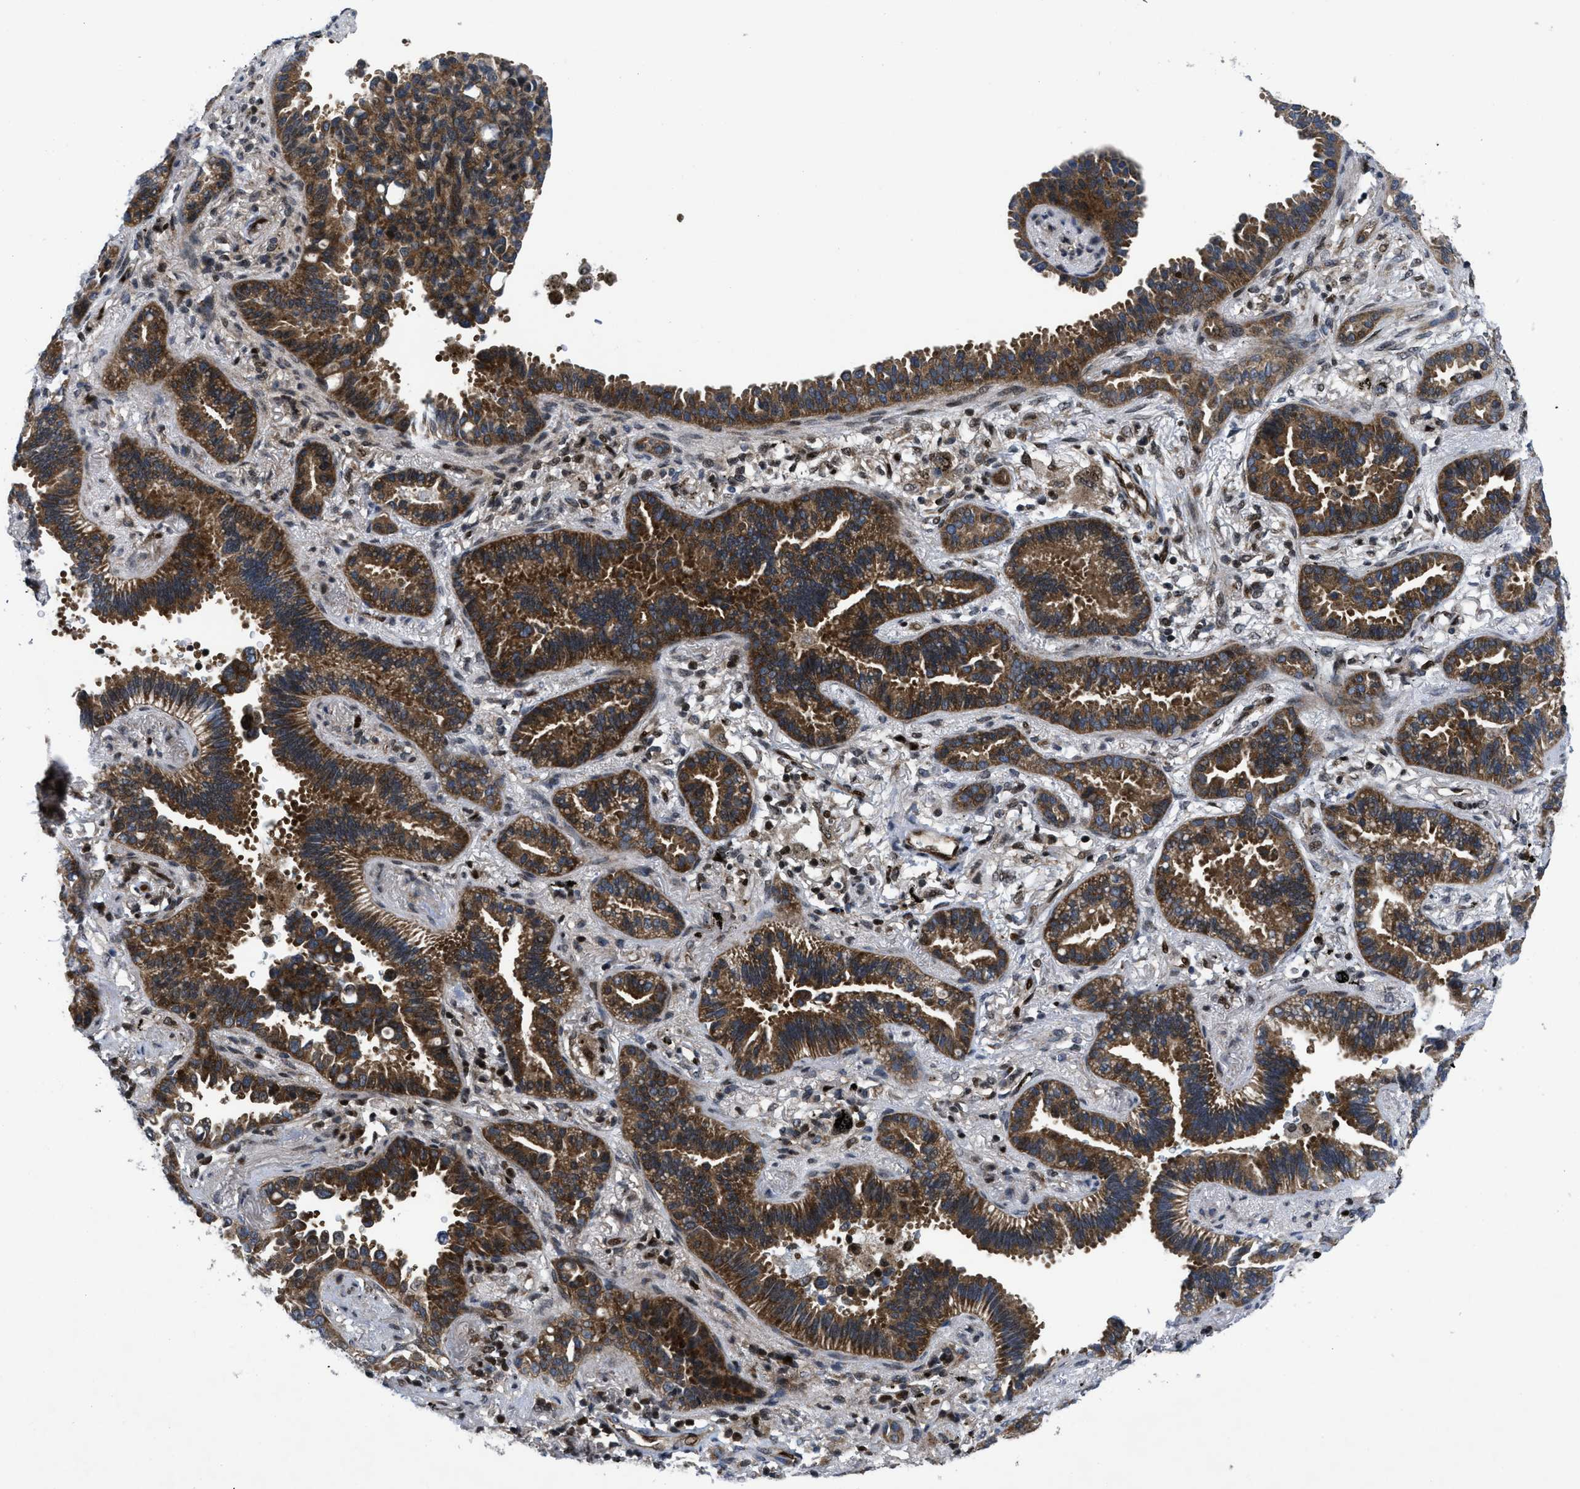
{"staining": {"intensity": "moderate", "quantity": ">75%", "location": "cytoplasmic/membranous"}, "tissue": "lung cancer", "cell_type": "Tumor cells", "image_type": "cancer", "snomed": [{"axis": "morphology", "description": "Normal tissue, NOS"}, {"axis": "morphology", "description": "Adenocarcinoma, NOS"}, {"axis": "topography", "description": "Lung"}], "caption": "A brown stain labels moderate cytoplasmic/membranous staining of a protein in human lung adenocarcinoma tumor cells. (DAB (3,3'-diaminobenzidine) IHC, brown staining for protein, blue staining for nuclei).", "gene": "PPP2CB", "patient": {"sex": "male", "age": 59}}